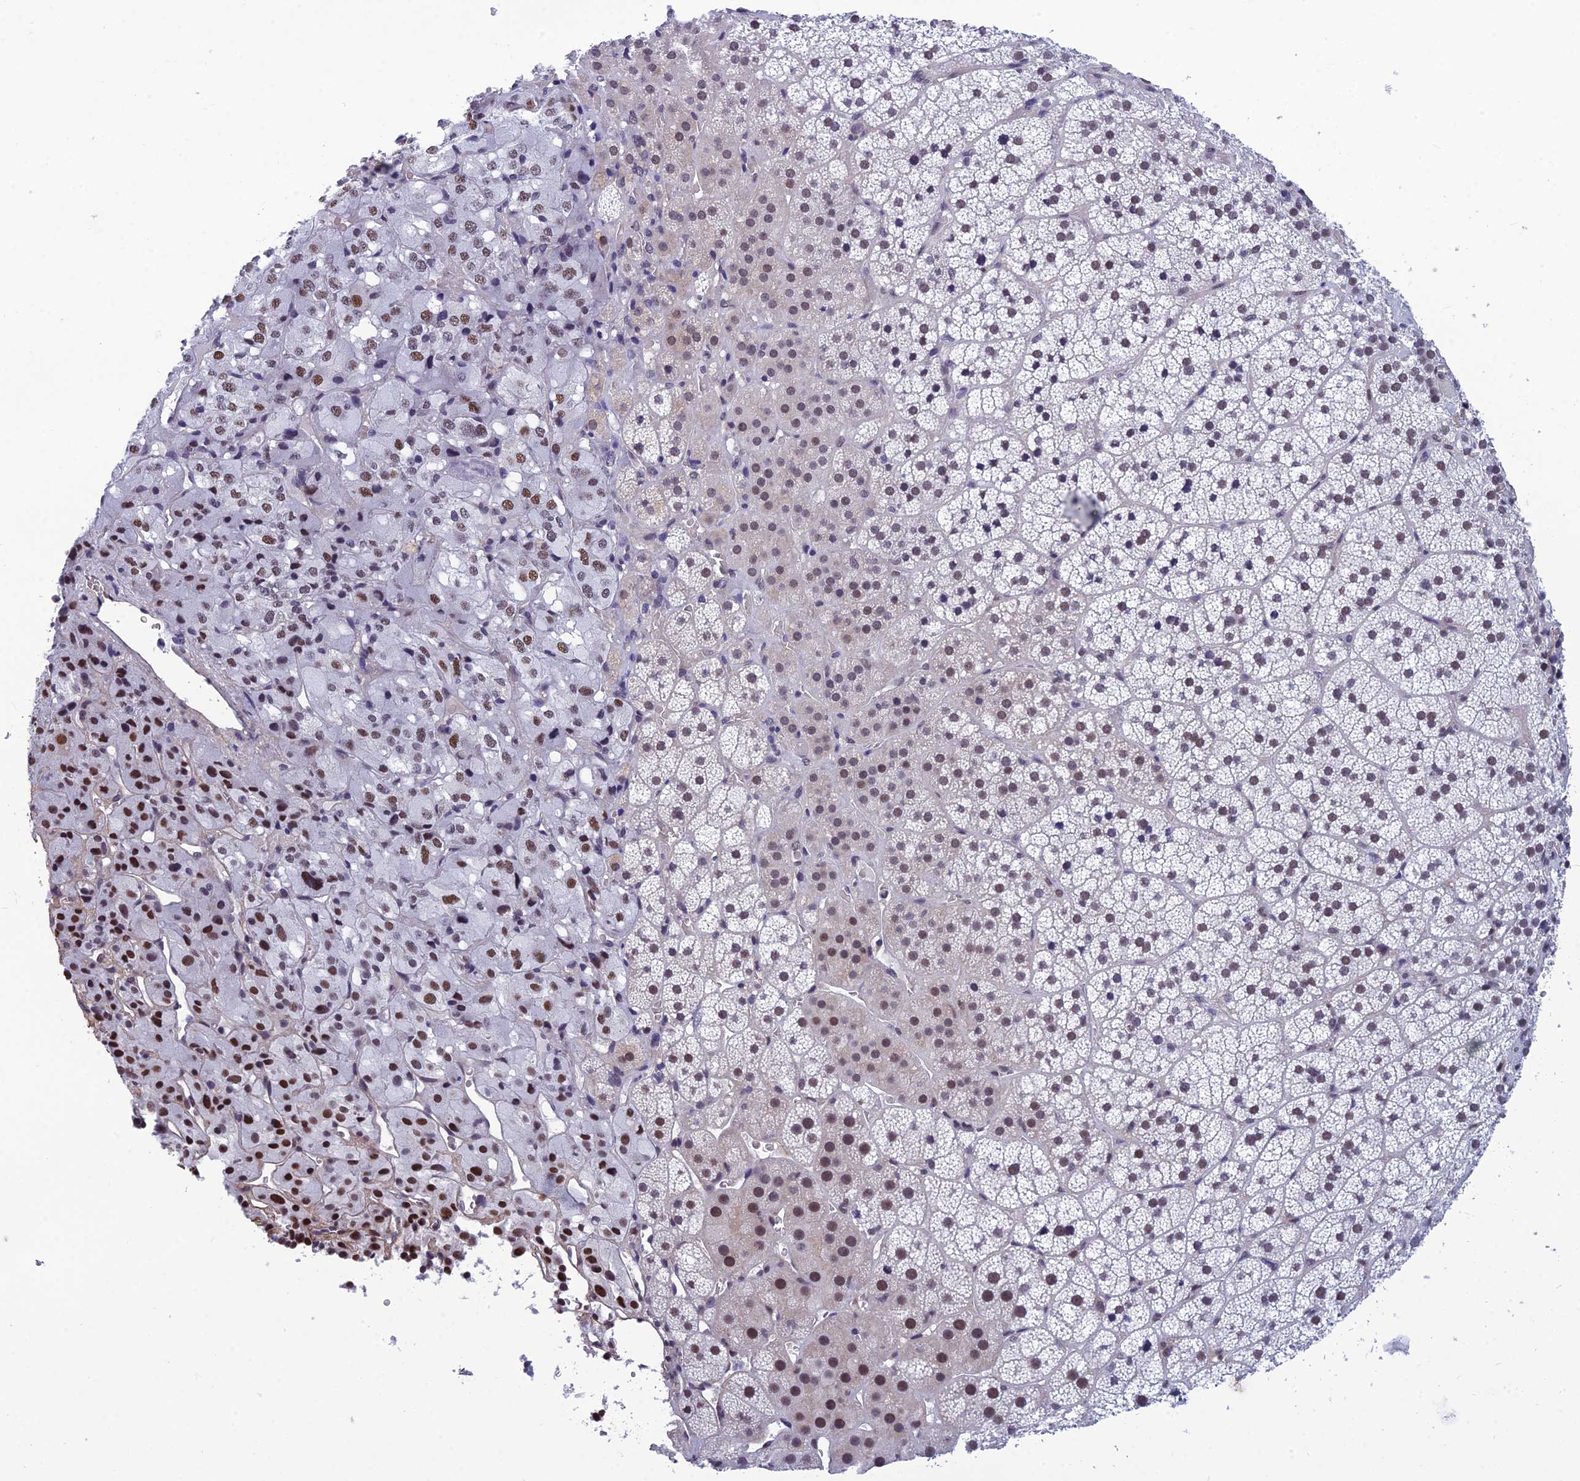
{"staining": {"intensity": "moderate", "quantity": "25%-75%", "location": "nuclear"}, "tissue": "adrenal gland", "cell_type": "Glandular cells", "image_type": "normal", "snomed": [{"axis": "morphology", "description": "Normal tissue, NOS"}, {"axis": "topography", "description": "Adrenal gland"}], "caption": "Immunohistochemistry (IHC) (DAB (3,3'-diaminobenzidine)) staining of unremarkable adrenal gland reveals moderate nuclear protein positivity in approximately 25%-75% of glandular cells. The staining was performed using DAB (3,3'-diaminobenzidine), with brown indicating positive protein expression. Nuclei are stained blue with hematoxylin.", "gene": "RSRC1", "patient": {"sex": "female", "age": 44}}